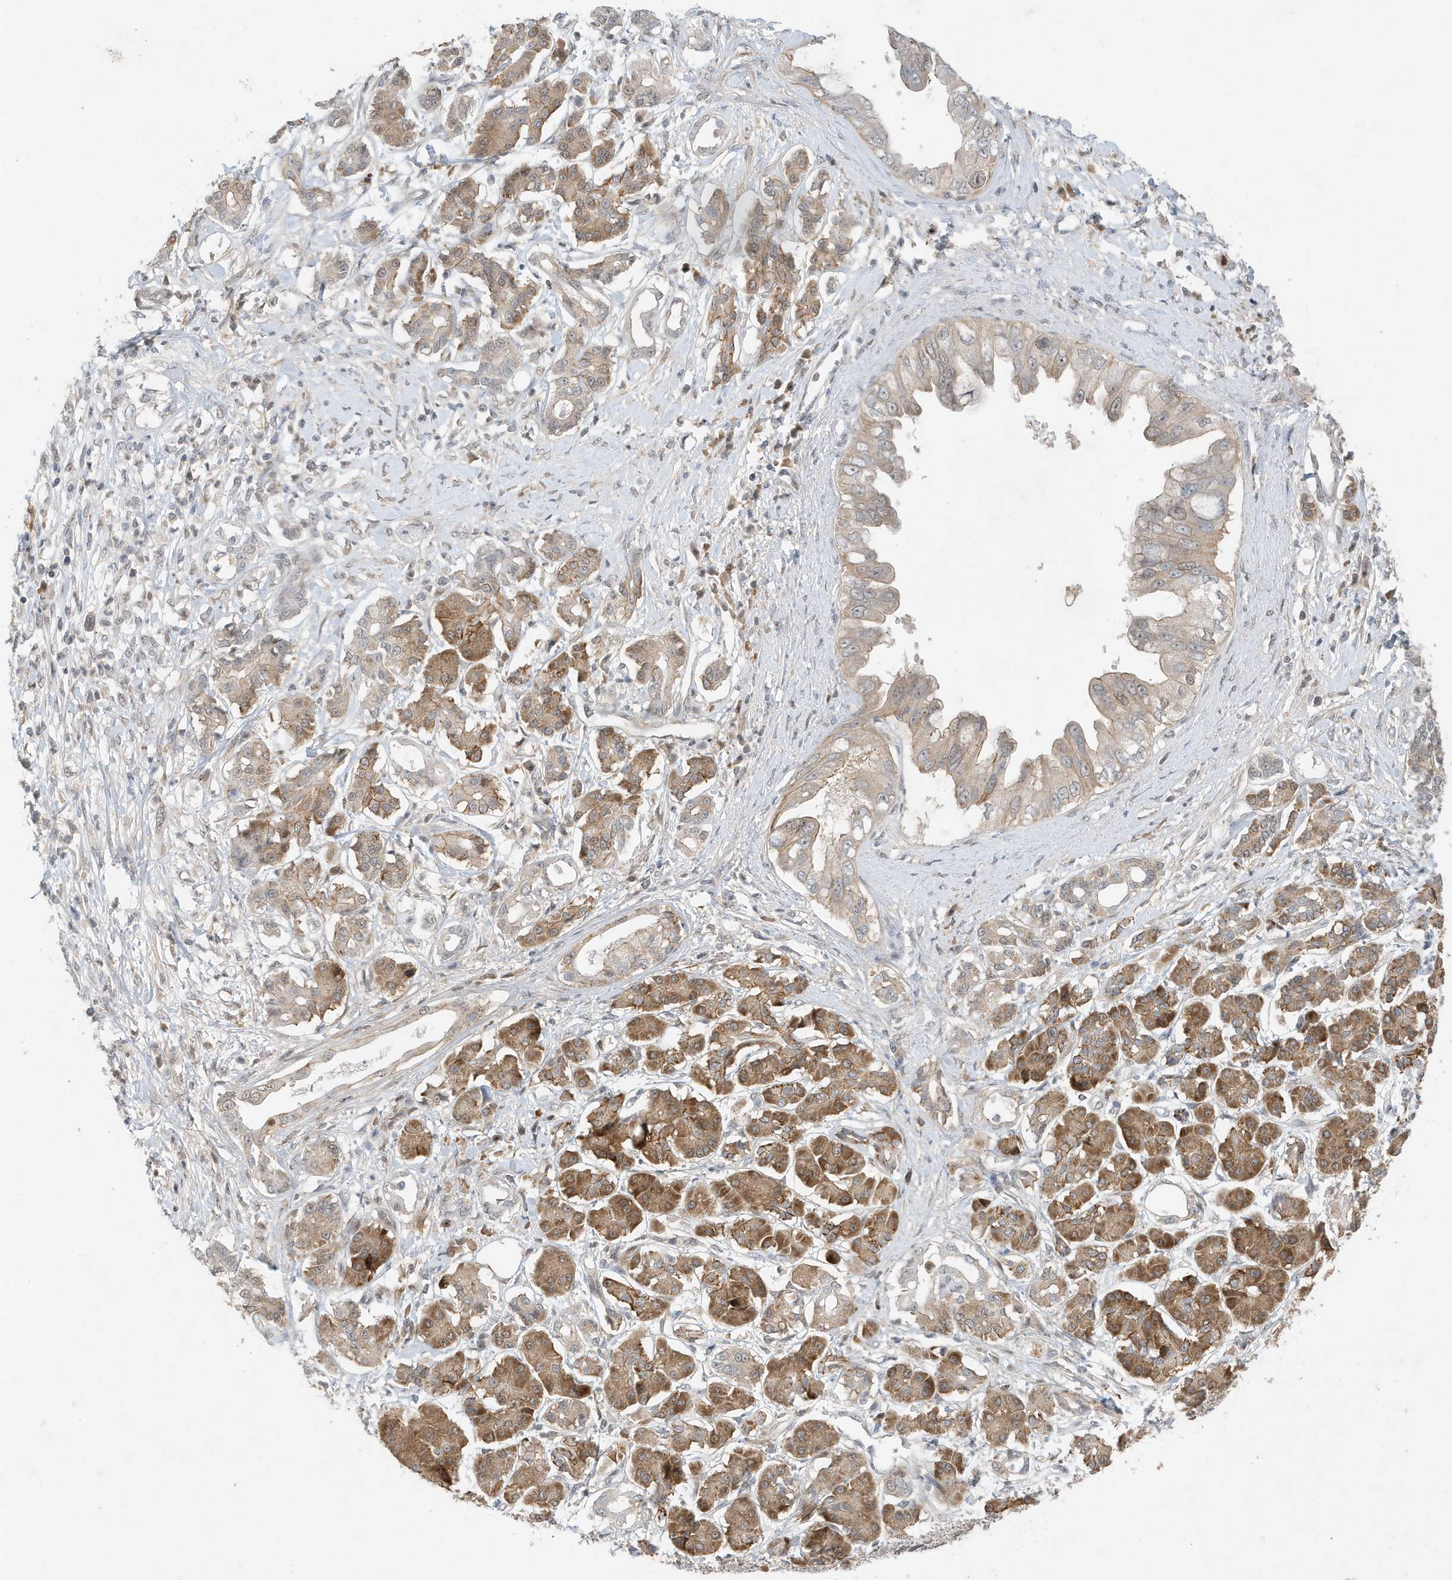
{"staining": {"intensity": "weak", "quantity": "<25%", "location": "cytoplasmic/membranous,nuclear"}, "tissue": "pancreatic cancer", "cell_type": "Tumor cells", "image_type": "cancer", "snomed": [{"axis": "morphology", "description": "Adenocarcinoma, NOS"}, {"axis": "topography", "description": "Pancreas"}], "caption": "Human pancreatic adenocarcinoma stained for a protein using IHC exhibits no staining in tumor cells.", "gene": "MAST3", "patient": {"sex": "female", "age": 56}}